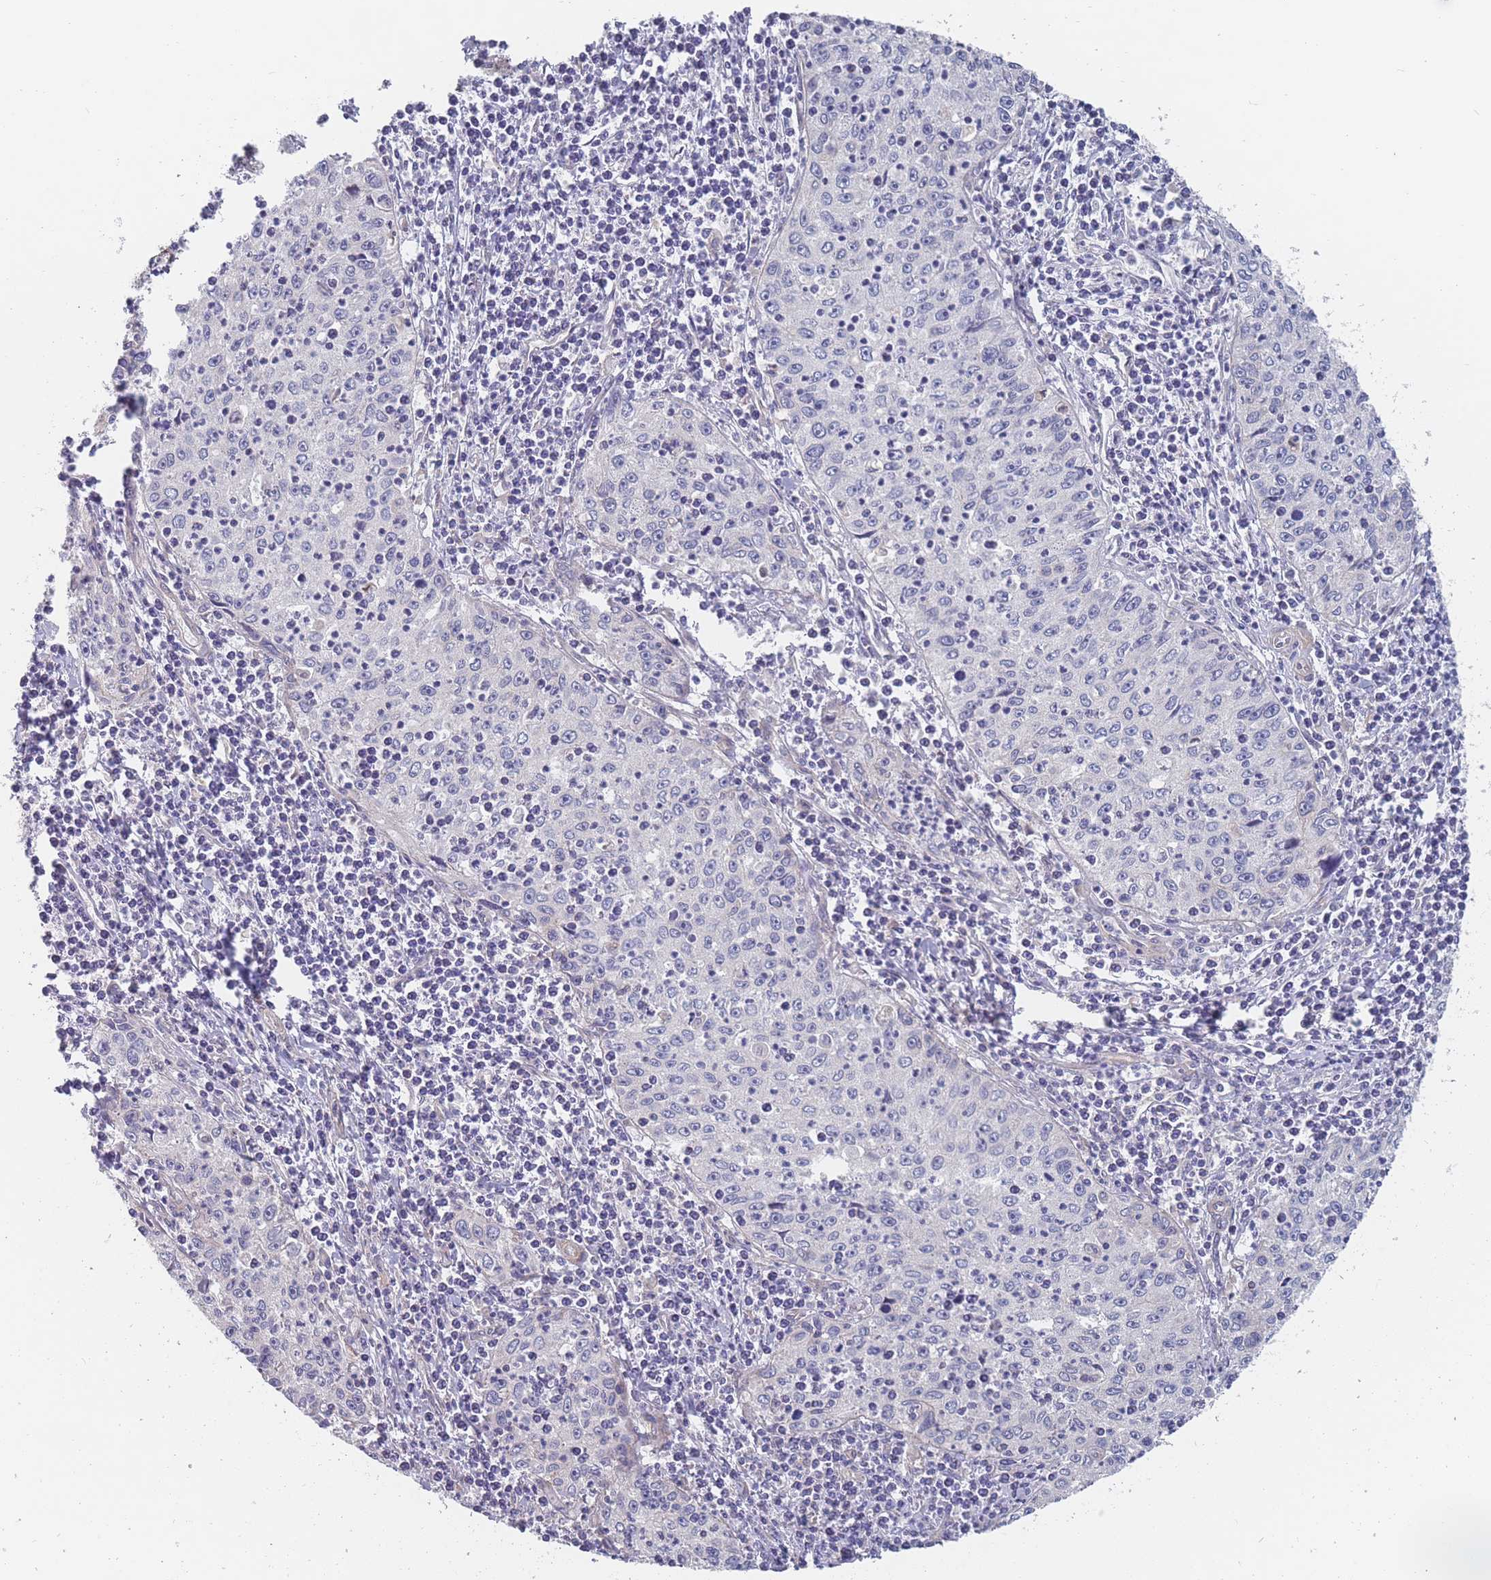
{"staining": {"intensity": "negative", "quantity": "none", "location": "none"}, "tissue": "cervical cancer", "cell_type": "Tumor cells", "image_type": "cancer", "snomed": [{"axis": "morphology", "description": "Squamous cell carcinoma, NOS"}, {"axis": "topography", "description": "Cervix"}], "caption": "Micrograph shows no significant protein expression in tumor cells of cervical squamous cell carcinoma.", "gene": "SLC1A6", "patient": {"sex": "female", "age": 30}}